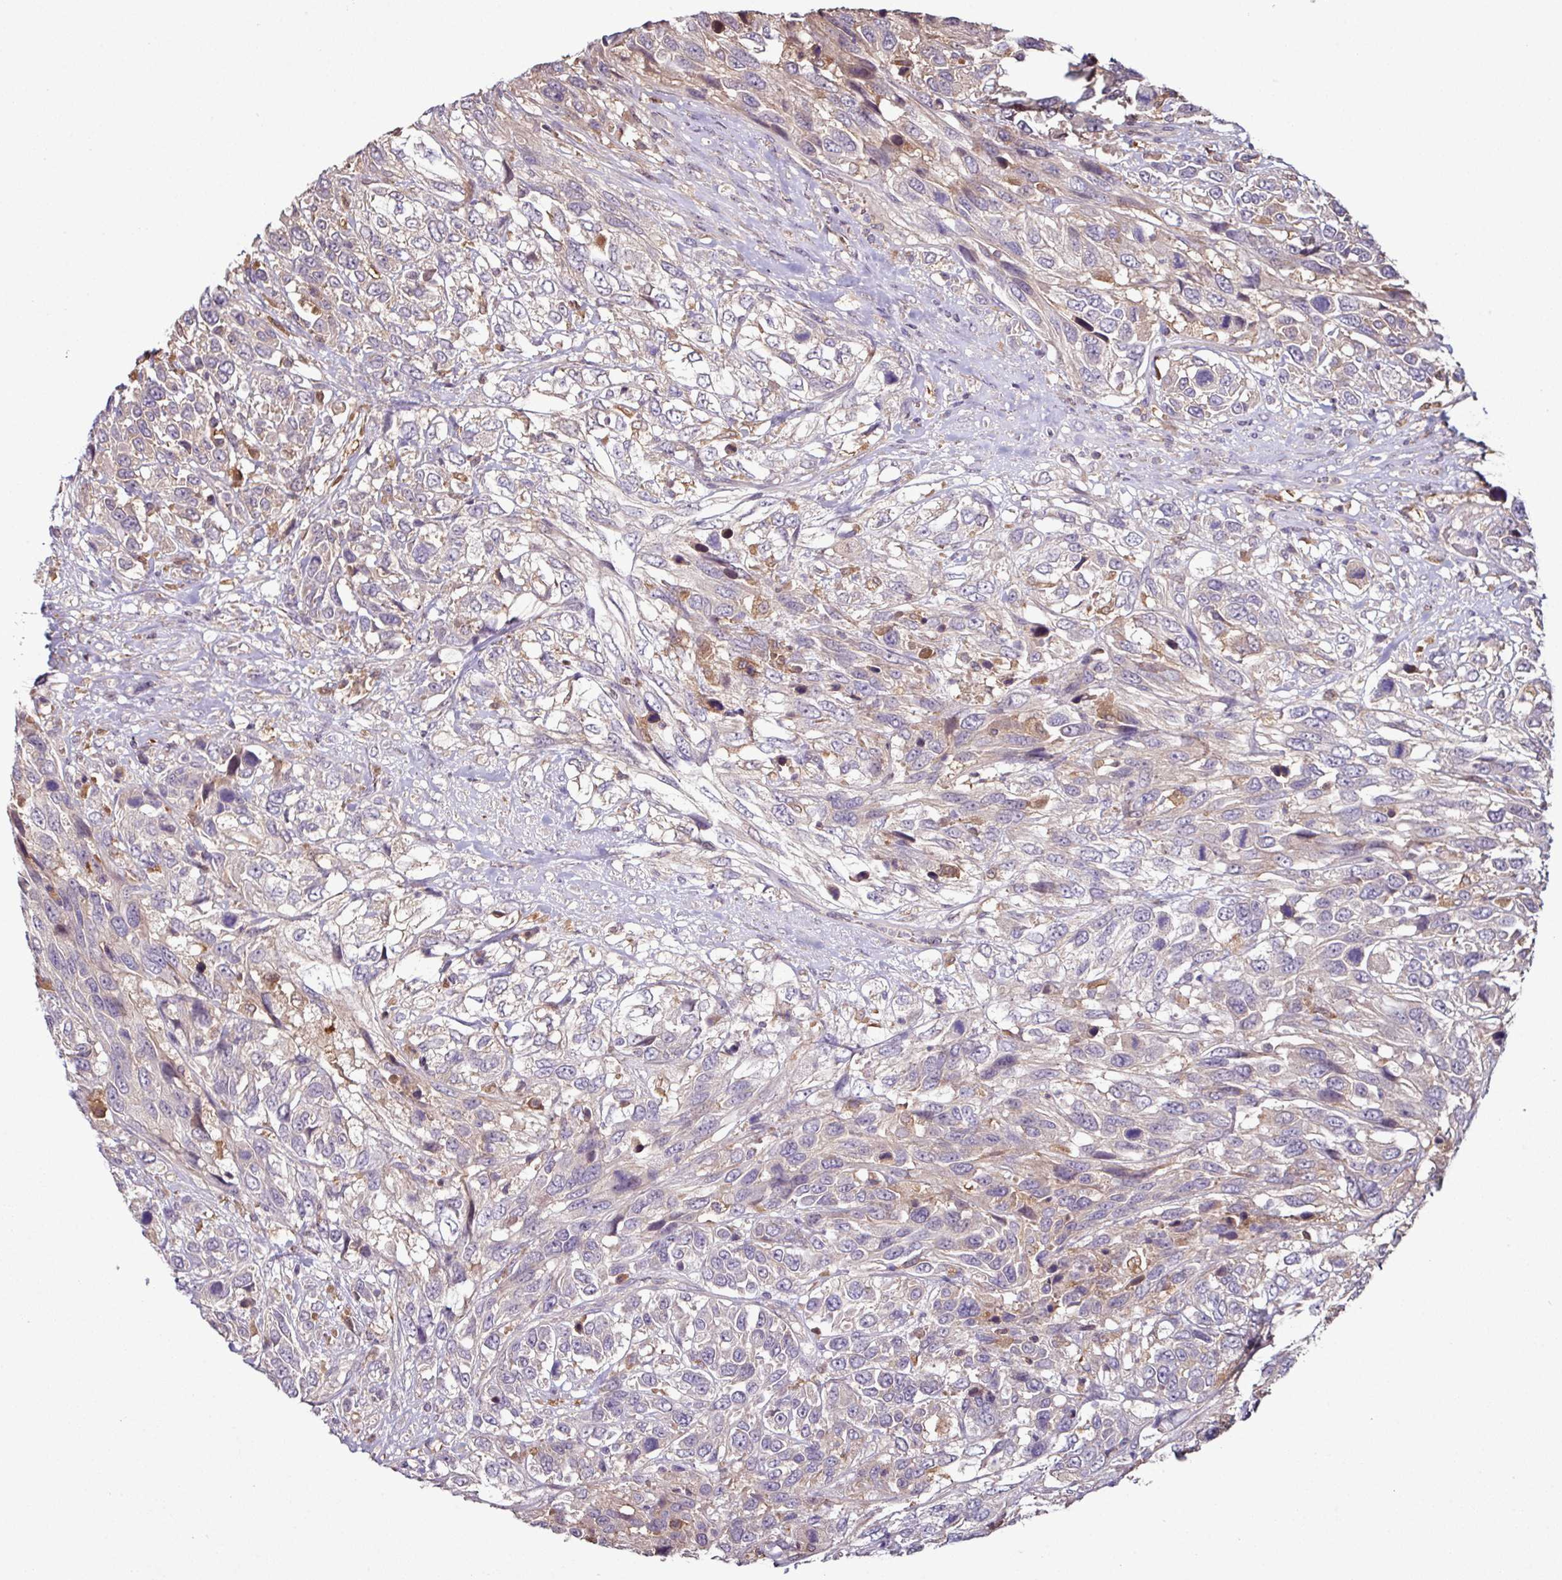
{"staining": {"intensity": "weak", "quantity": "<25%", "location": "cytoplasmic/membranous"}, "tissue": "urothelial cancer", "cell_type": "Tumor cells", "image_type": "cancer", "snomed": [{"axis": "morphology", "description": "Urothelial carcinoma, High grade"}, {"axis": "topography", "description": "Urinary bladder"}], "caption": "Tumor cells show no significant staining in urothelial cancer. (DAB immunohistochemistry (IHC), high magnification).", "gene": "GNPDA1", "patient": {"sex": "female", "age": 70}}